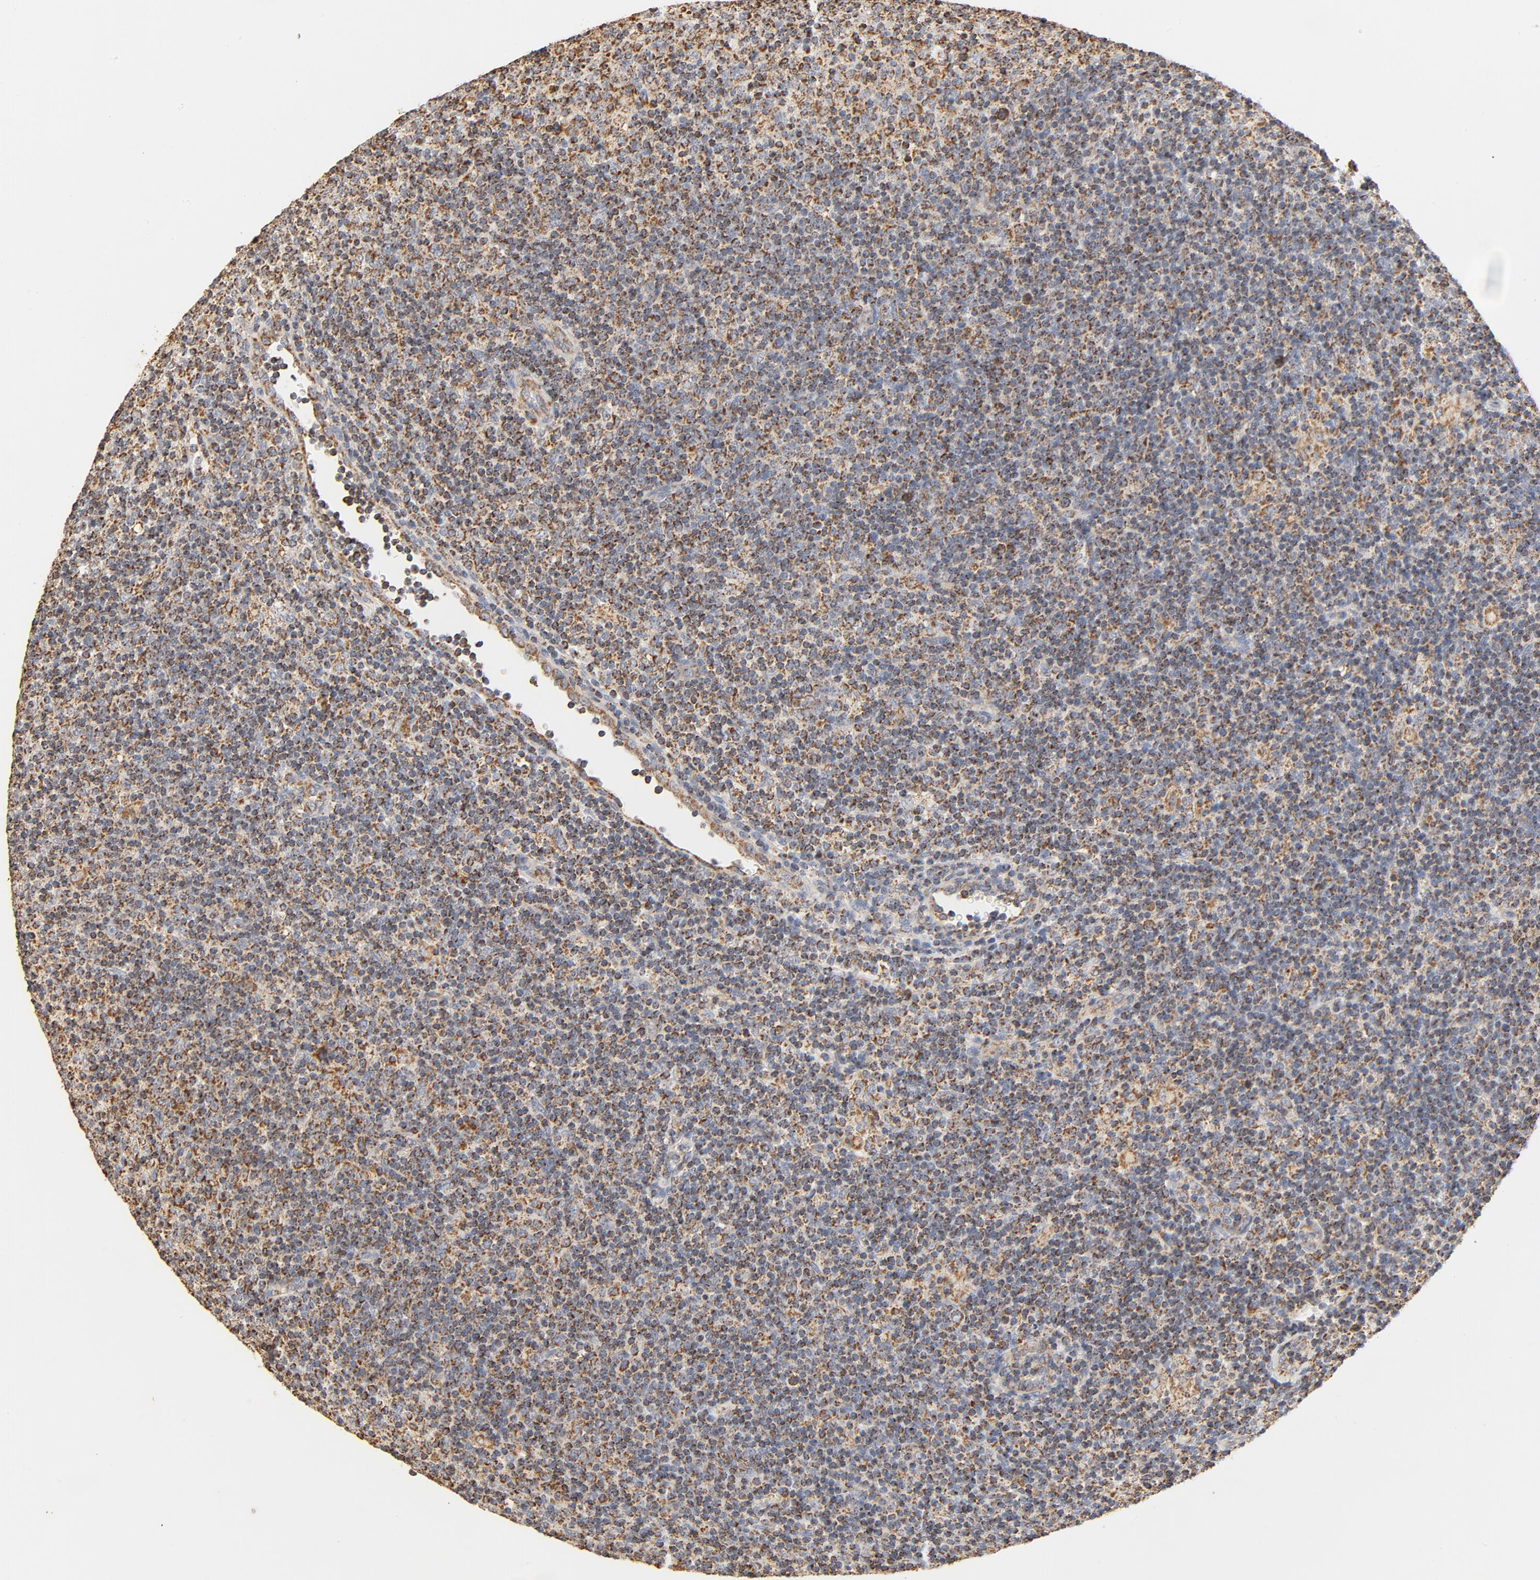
{"staining": {"intensity": "moderate", "quantity": ">75%", "location": "cytoplasmic/membranous"}, "tissue": "lymphoma", "cell_type": "Tumor cells", "image_type": "cancer", "snomed": [{"axis": "morphology", "description": "Malignant lymphoma, non-Hodgkin's type, Low grade"}, {"axis": "topography", "description": "Lymph node"}], "caption": "High-magnification brightfield microscopy of malignant lymphoma, non-Hodgkin's type (low-grade) stained with DAB (brown) and counterstained with hematoxylin (blue). tumor cells exhibit moderate cytoplasmic/membranous expression is appreciated in approximately>75% of cells.", "gene": "COX4I1", "patient": {"sex": "male", "age": 70}}